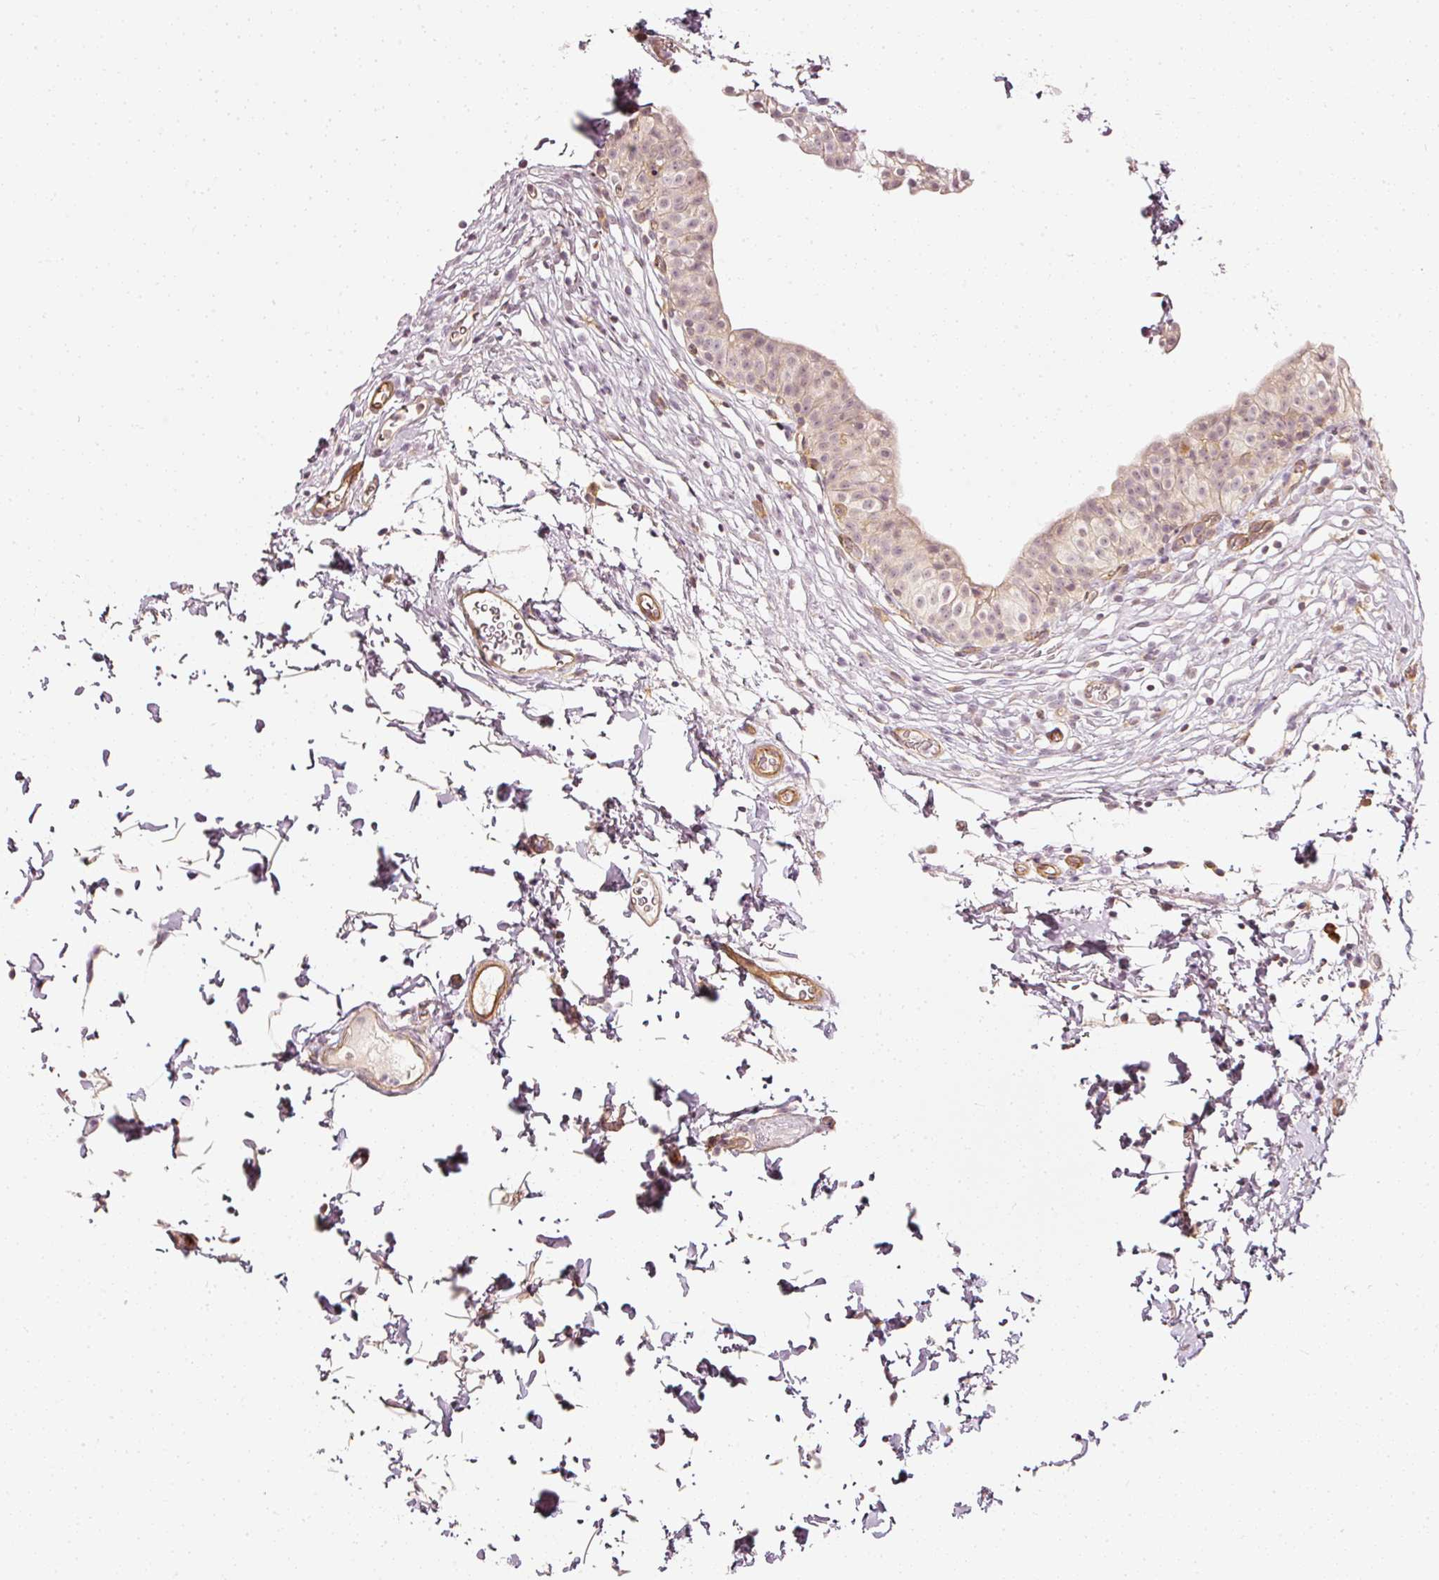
{"staining": {"intensity": "weak", "quantity": "<25%", "location": "cytoplasmic/membranous"}, "tissue": "urinary bladder", "cell_type": "Urothelial cells", "image_type": "normal", "snomed": [{"axis": "morphology", "description": "Normal tissue, NOS"}, {"axis": "topography", "description": "Urinary bladder"}, {"axis": "topography", "description": "Peripheral nerve tissue"}], "caption": "IHC photomicrograph of normal urinary bladder stained for a protein (brown), which exhibits no staining in urothelial cells.", "gene": "DRD2", "patient": {"sex": "male", "age": 55}}